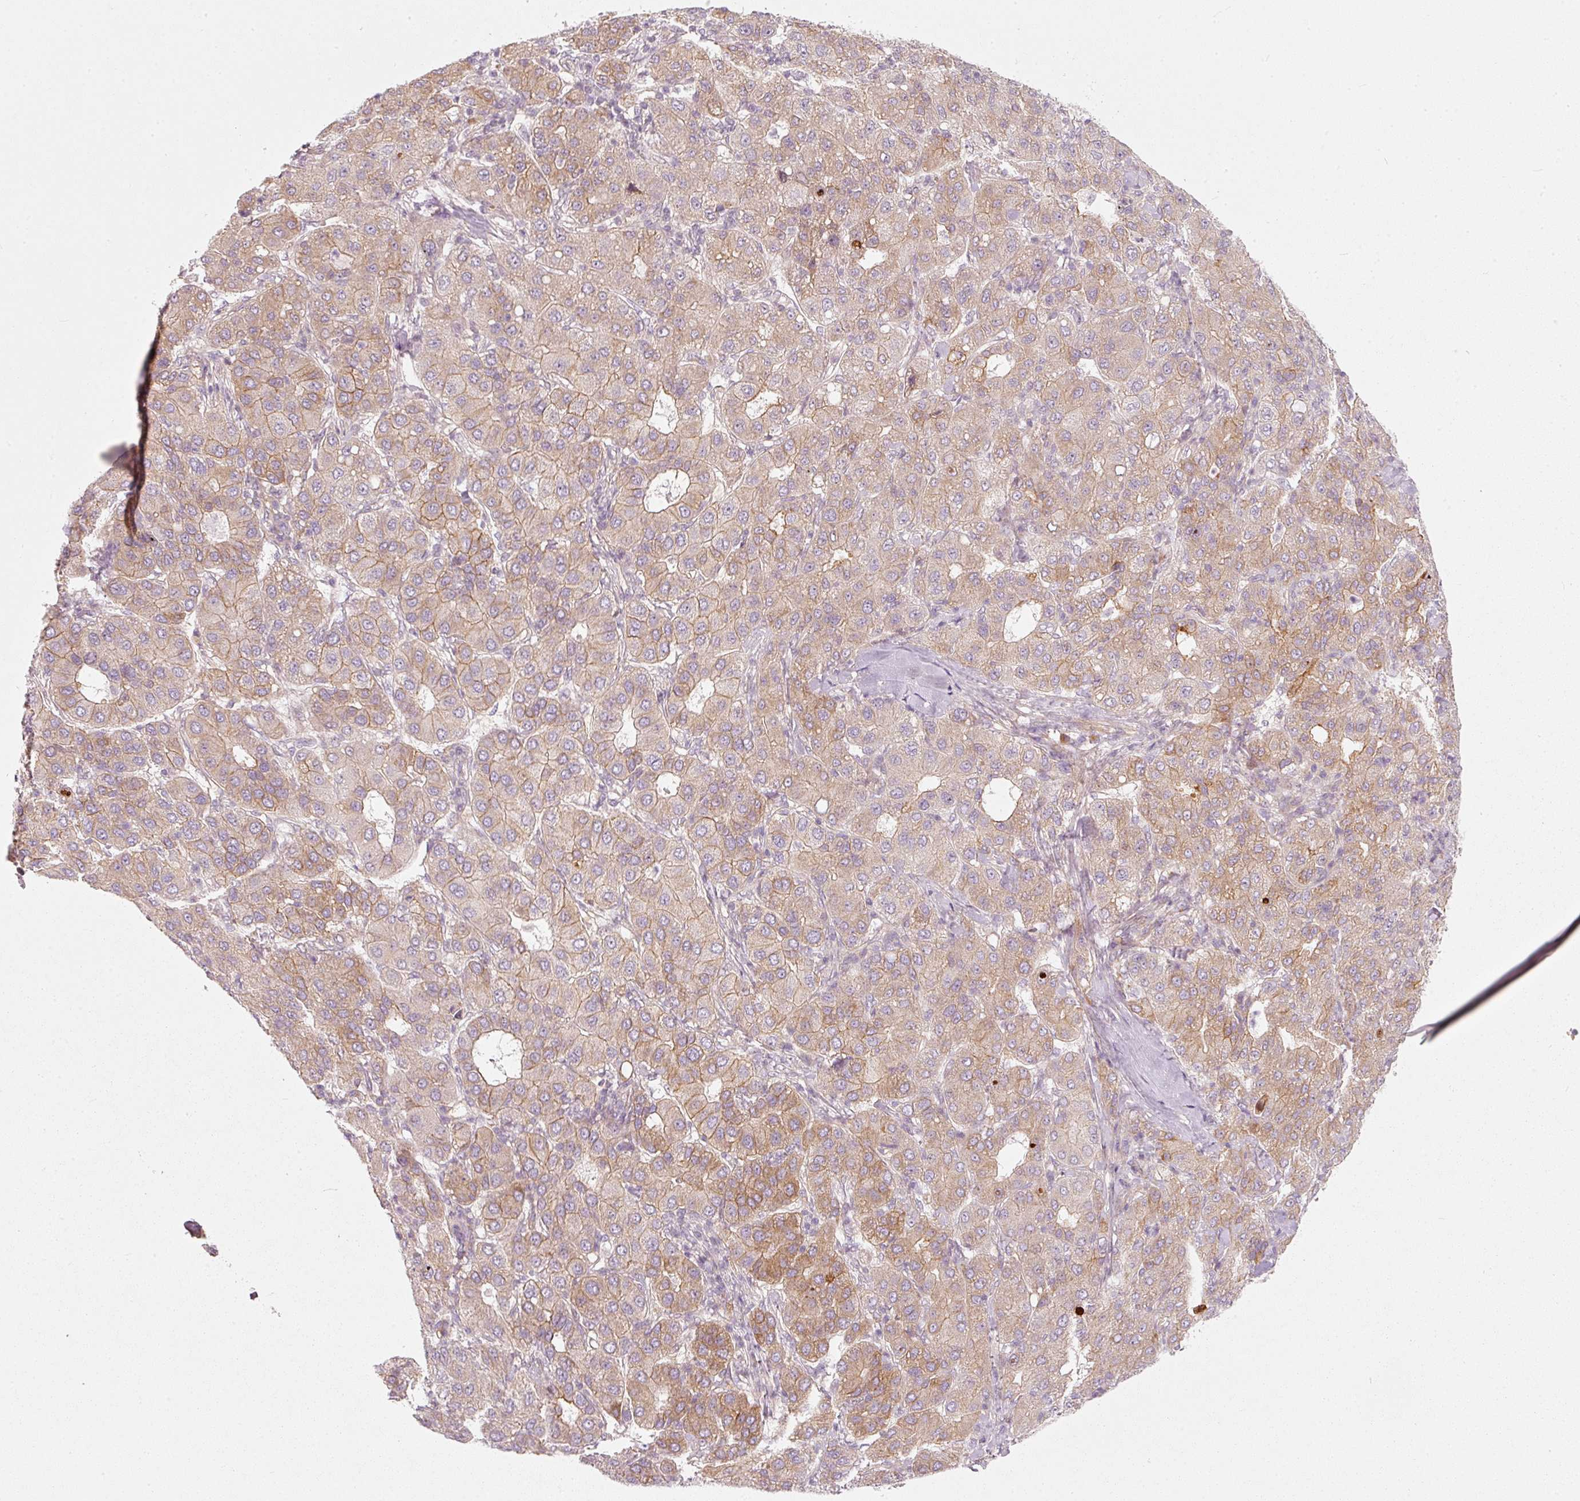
{"staining": {"intensity": "moderate", "quantity": ">75%", "location": "cytoplasmic/membranous"}, "tissue": "liver cancer", "cell_type": "Tumor cells", "image_type": "cancer", "snomed": [{"axis": "morphology", "description": "Carcinoma, Hepatocellular, NOS"}, {"axis": "topography", "description": "Liver"}], "caption": "Protein staining of liver cancer (hepatocellular carcinoma) tissue reveals moderate cytoplasmic/membranous expression in about >75% of tumor cells.", "gene": "KCNQ1", "patient": {"sex": "male", "age": 65}}